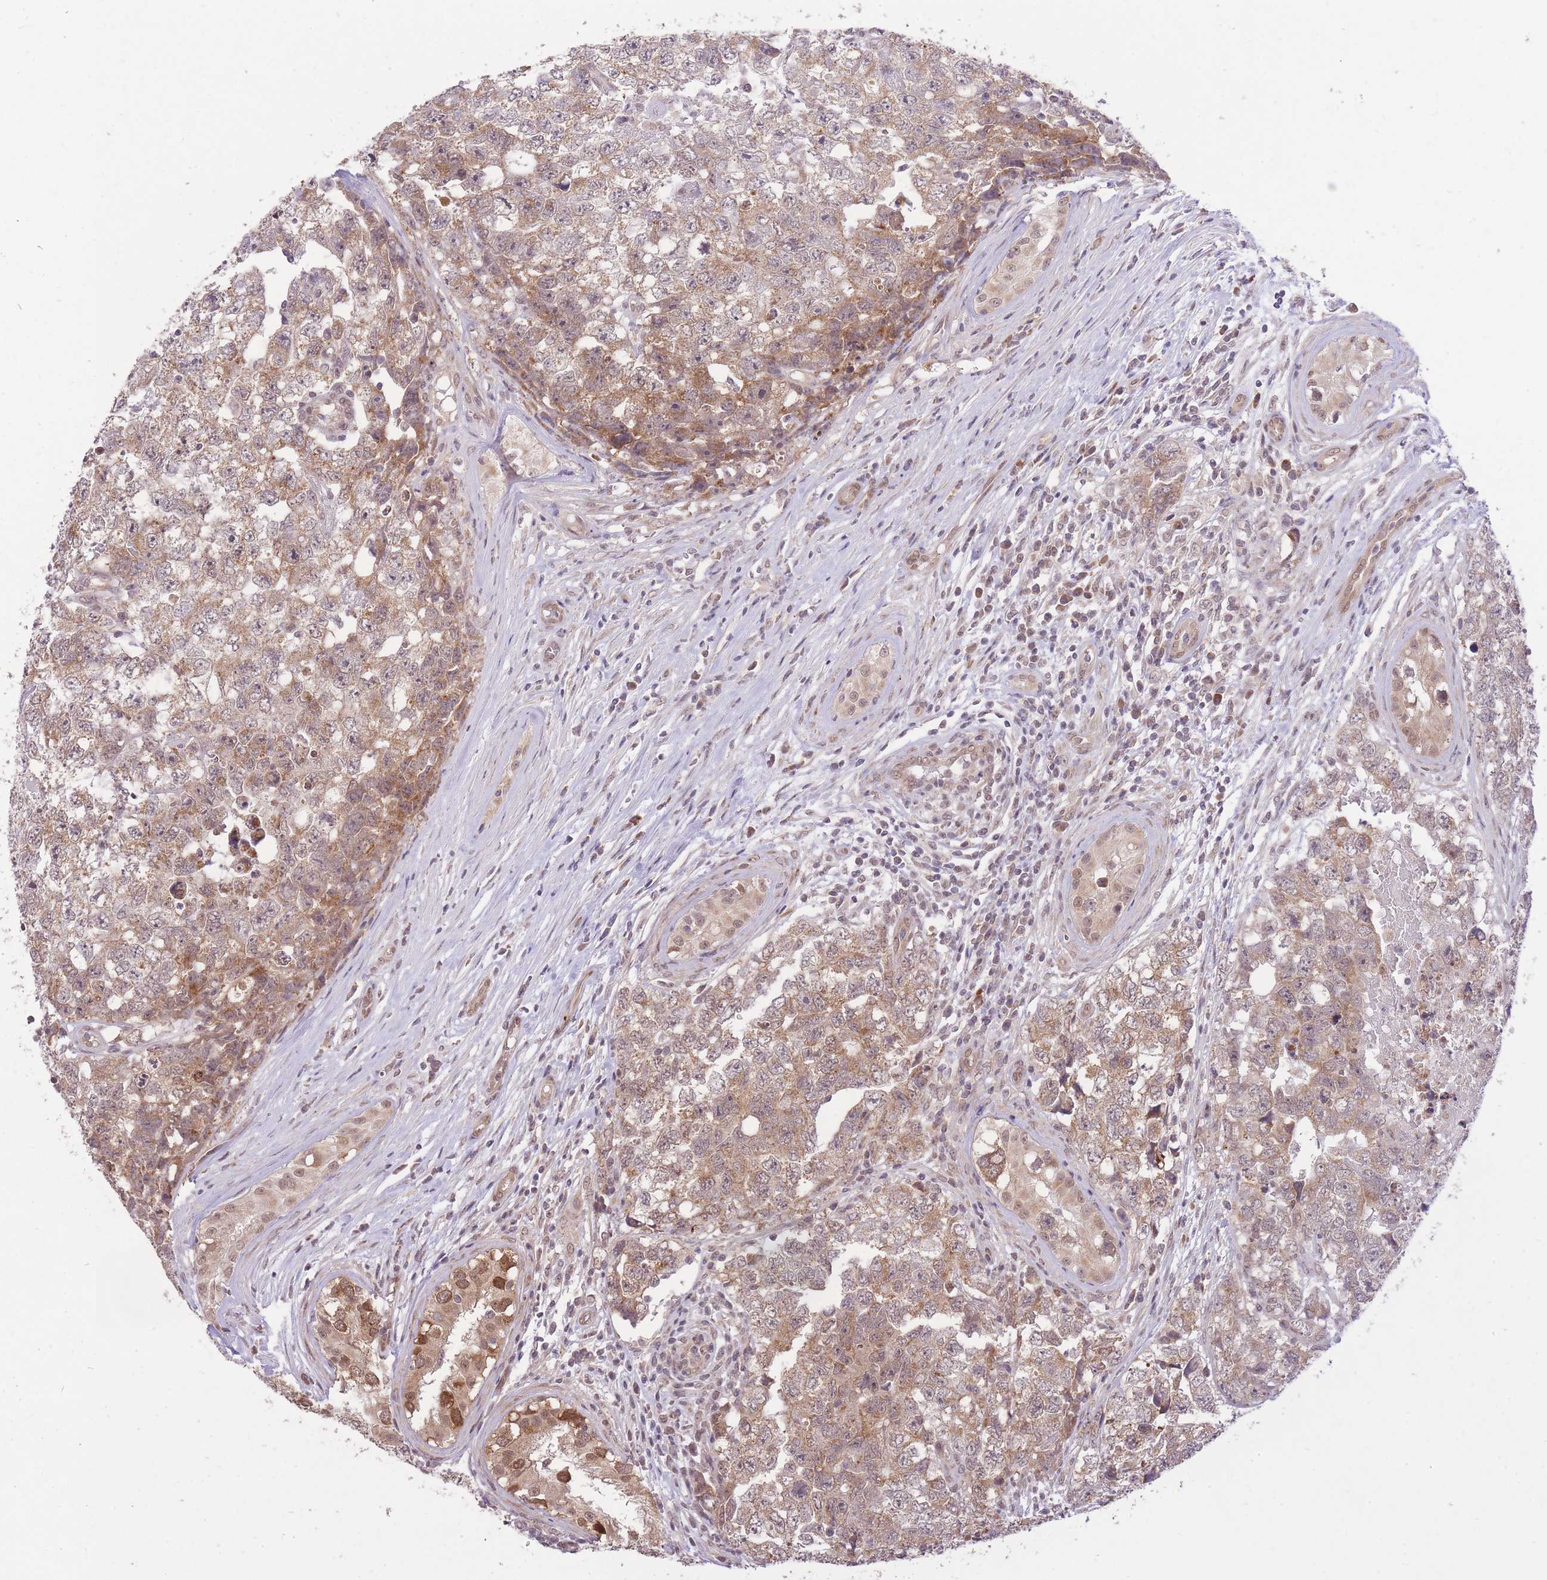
{"staining": {"intensity": "moderate", "quantity": ">75%", "location": "cytoplasmic/membranous"}, "tissue": "testis cancer", "cell_type": "Tumor cells", "image_type": "cancer", "snomed": [{"axis": "morphology", "description": "Carcinoma, Embryonal, NOS"}, {"axis": "topography", "description": "Testis"}], "caption": "Protein staining of testis cancer (embryonal carcinoma) tissue demonstrates moderate cytoplasmic/membranous positivity in about >75% of tumor cells.", "gene": "ELOA2", "patient": {"sex": "male", "age": 22}}